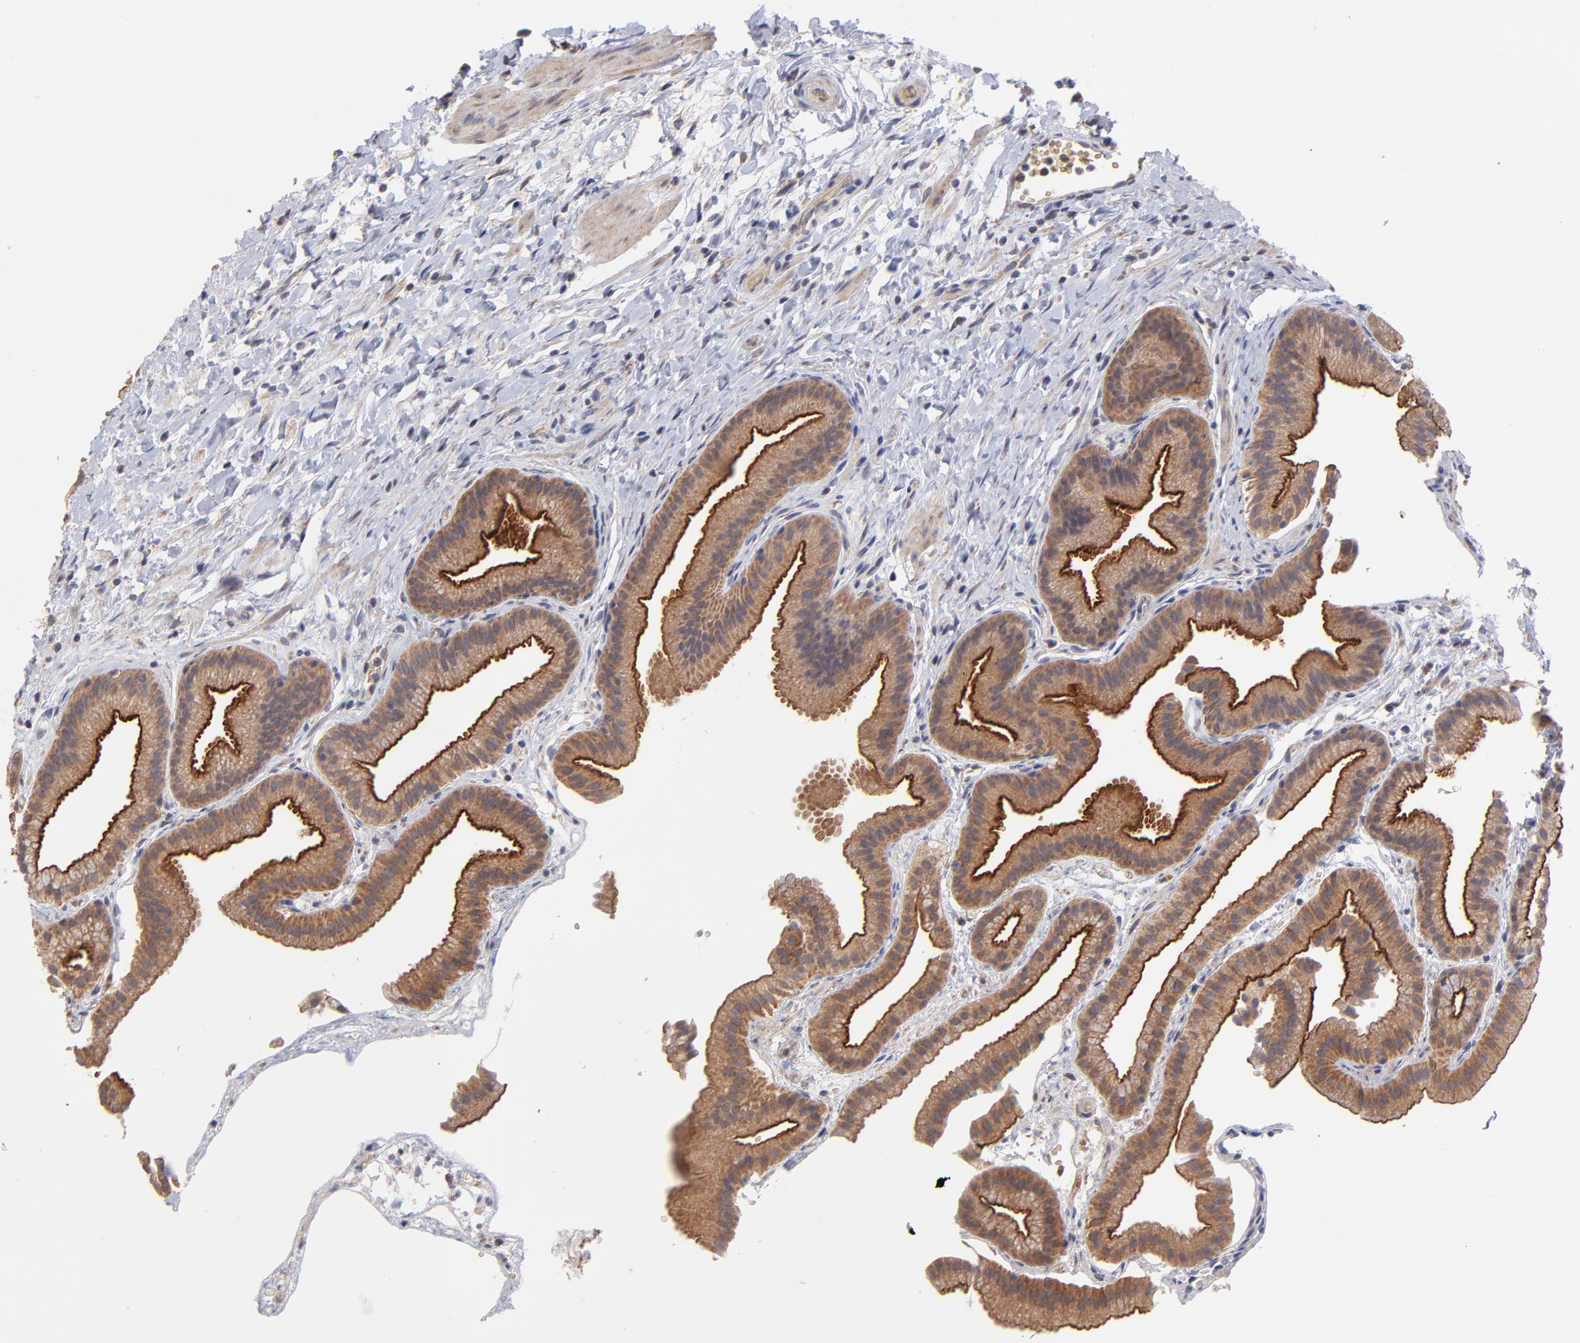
{"staining": {"intensity": "strong", "quantity": ">75%", "location": "cytoplasmic/membranous"}, "tissue": "gallbladder", "cell_type": "Glandular cells", "image_type": "normal", "snomed": [{"axis": "morphology", "description": "Normal tissue, NOS"}, {"axis": "topography", "description": "Gallbladder"}], "caption": "The micrograph shows immunohistochemical staining of normal gallbladder. There is strong cytoplasmic/membranous positivity is appreciated in approximately >75% of glandular cells.", "gene": "UBE2H", "patient": {"sex": "female", "age": 63}}